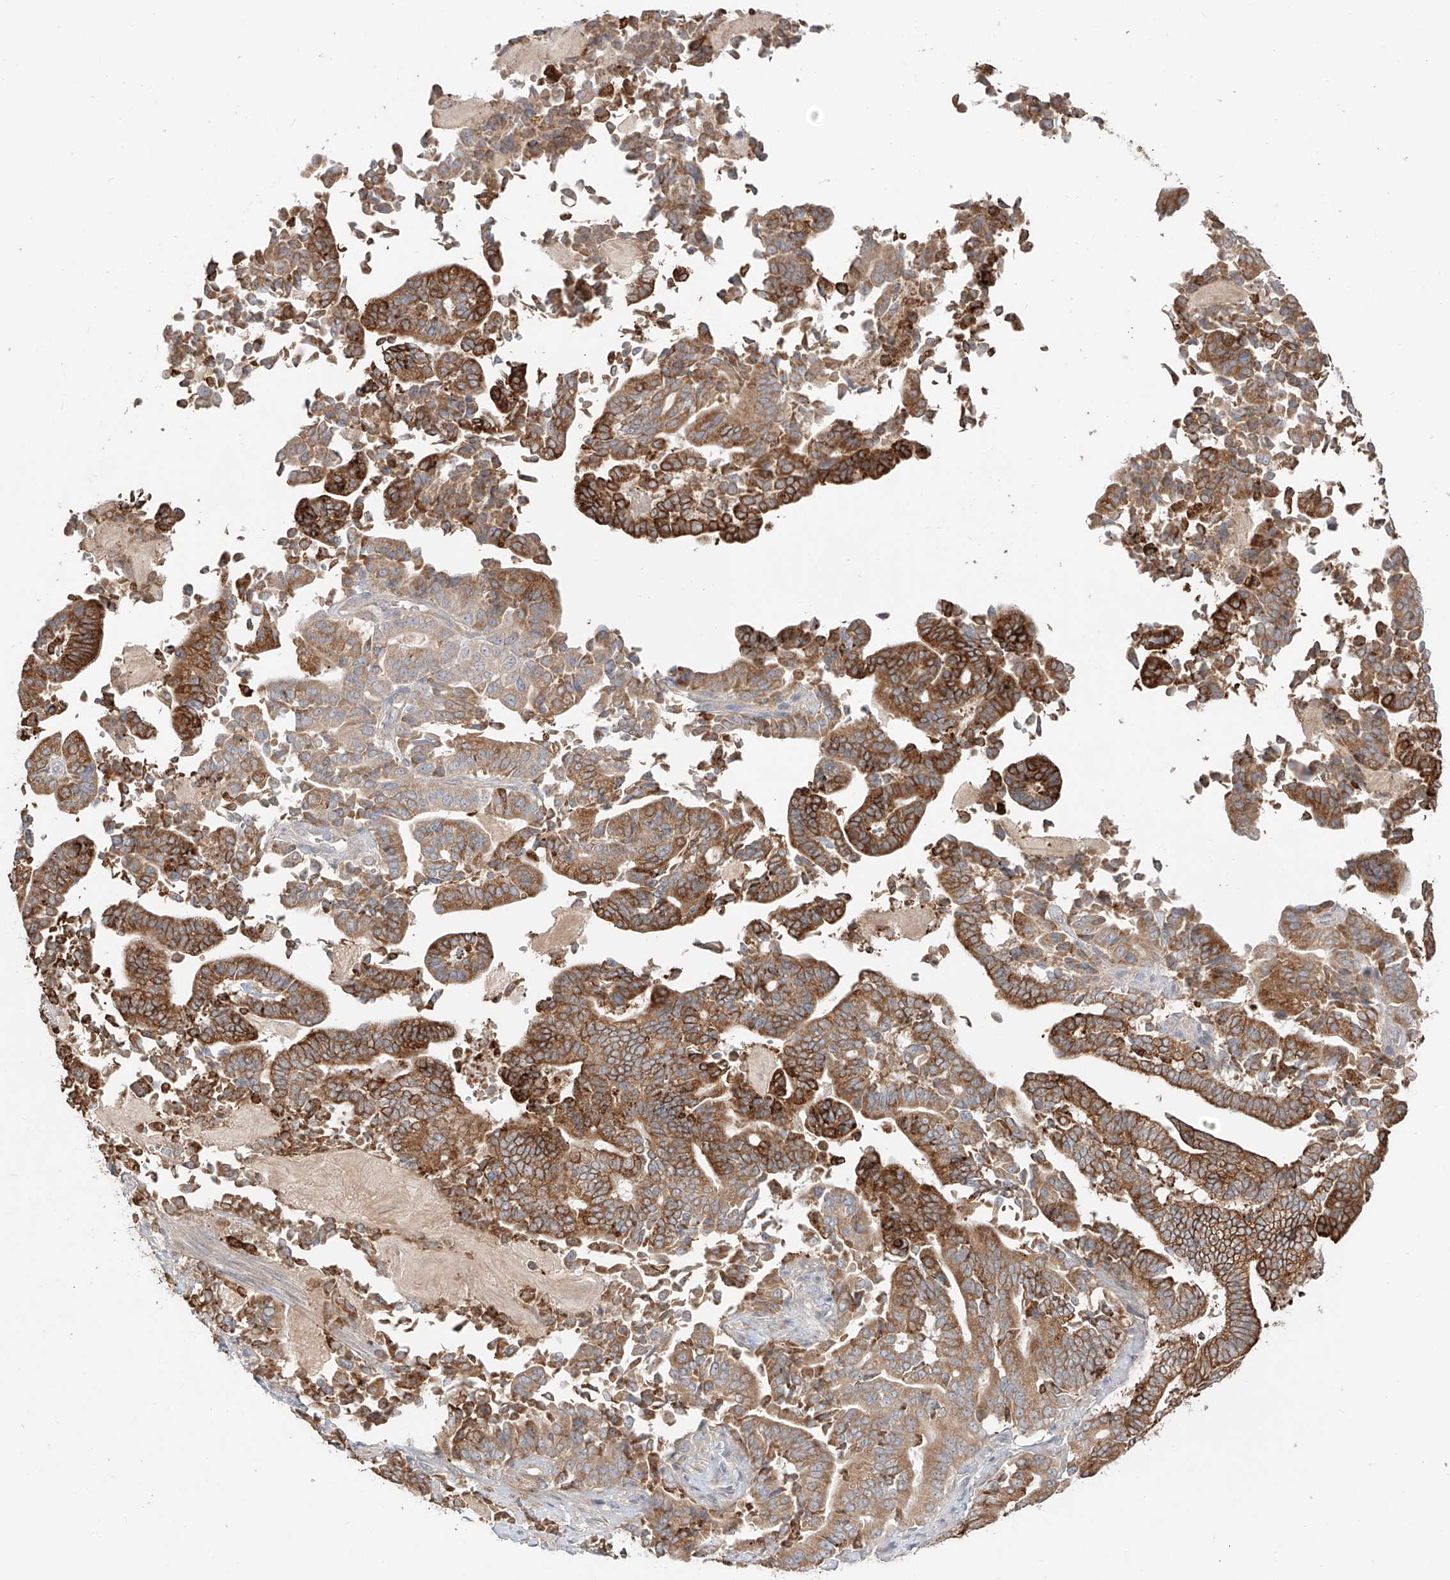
{"staining": {"intensity": "strong", "quantity": ">75%", "location": "cytoplasmic/membranous"}, "tissue": "pancreatic cancer", "cell_type": "Tumor cells", "image_type": "cancer", "snomed": [{"axis": "morphology", "description": "Normal tissue, NOS"}, {"axis": "morphology", "description": "Adenocarcinoma, NOS"}, {"axis": "topography", "description": "Pancreas"}], "caption": "Pancreatic cancer (adenocarcinoma) stained for a protein reveals strong cytoplasmic/membranous positivity in tumor cells. (Stains: DAB in brown, nuclei in blue, Microscopy: brightfield microscopy at high magnification).", "gene": "ERO1A", "patient": {"sex": "male", "age": 63}}